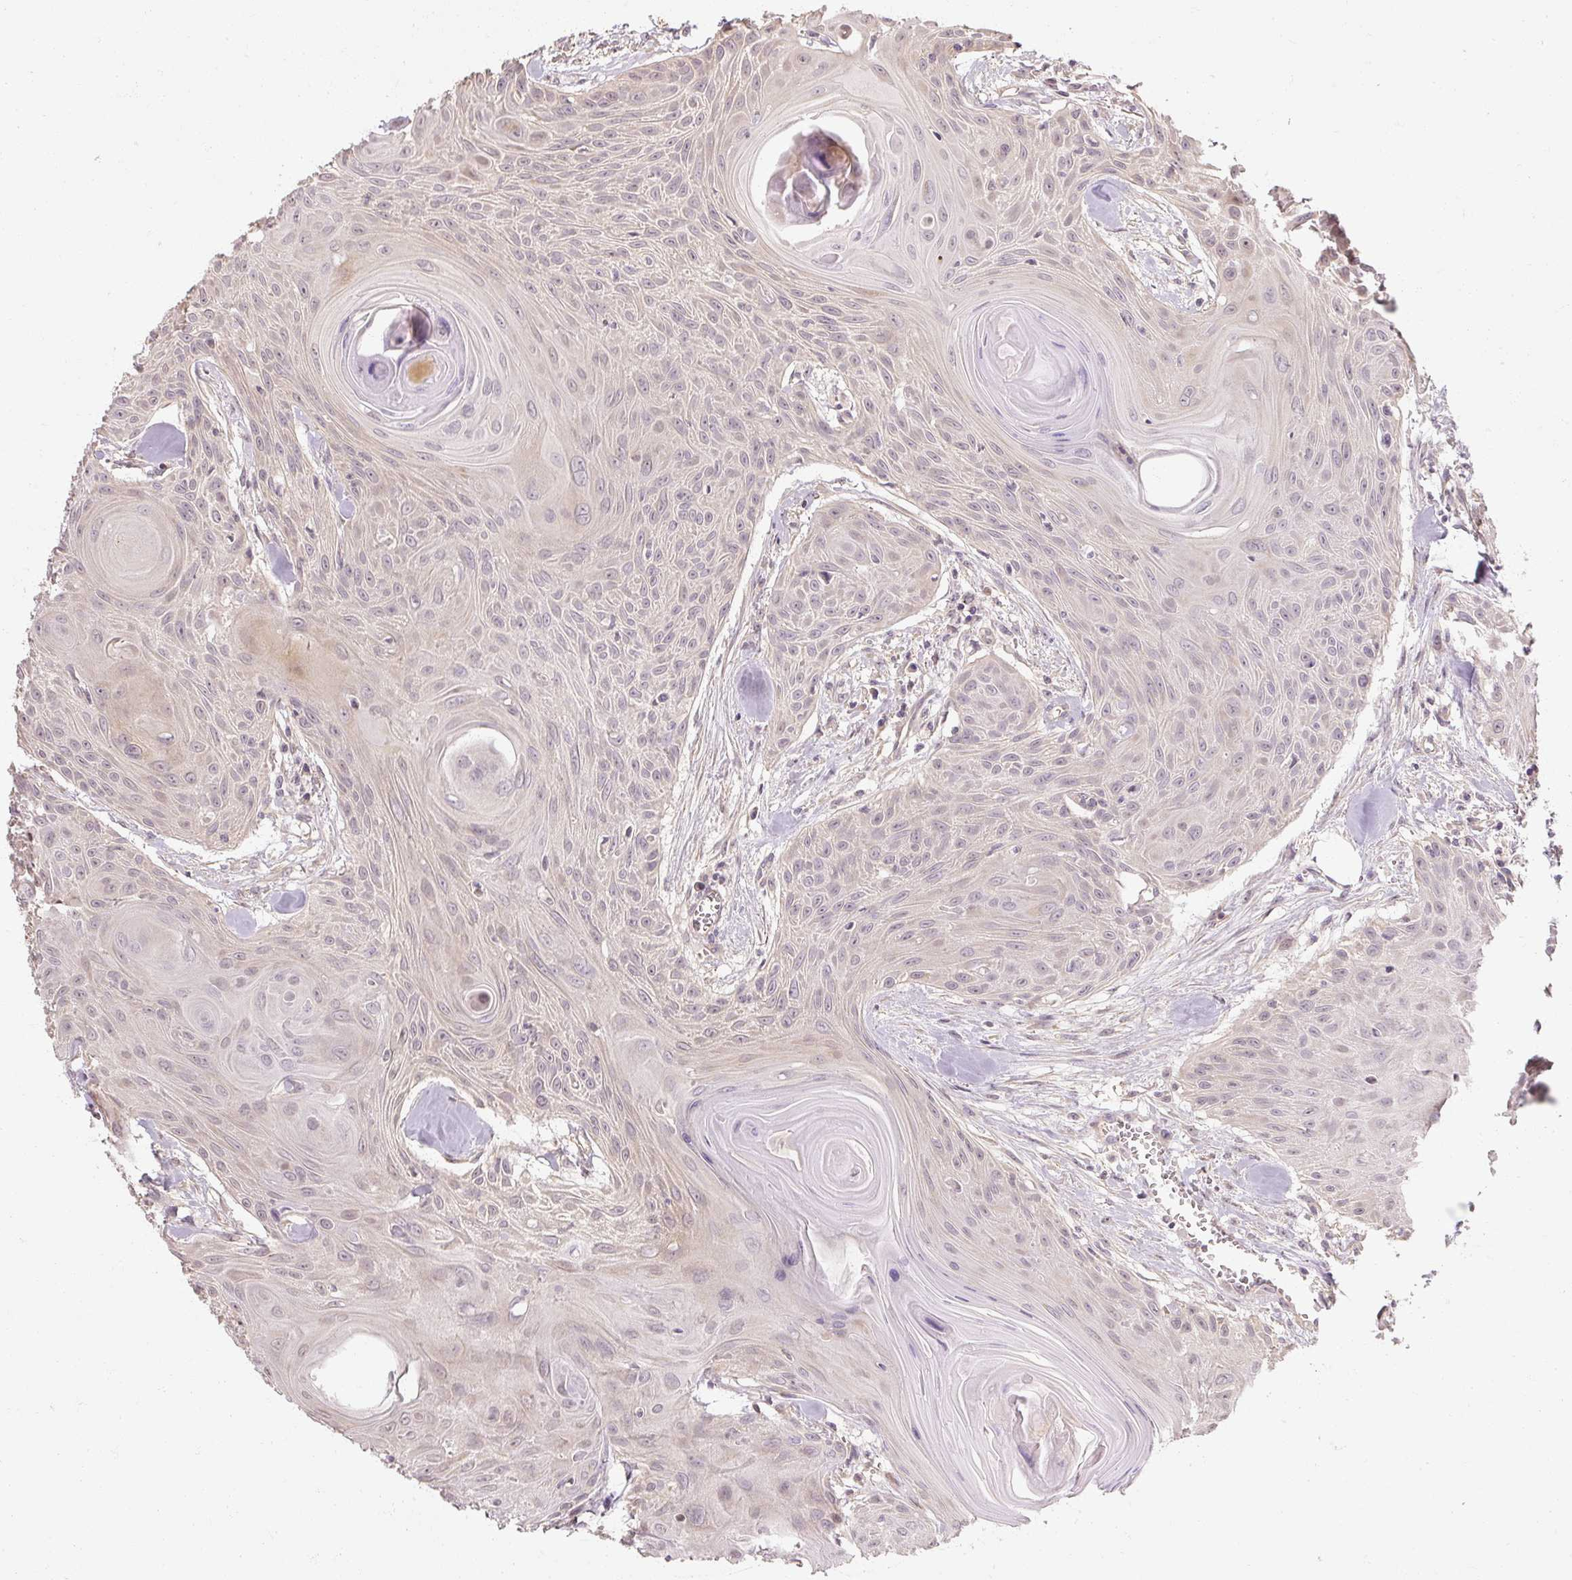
{"staining": {"intensity": "negative", "quantity": "none", "location": "none"}, "tissue": "head and neck cancer", "cell_type": "Tumor cells", "image_type": "cancer", "snomed": [{"axis": "morphology", "description": "Squamous cell carcinoma, NOS"}, {"axis": "topography", "description": "Lymph node"}, {"axis": "topography", "description": "Salivary gland"}, {"axis": "topography", "description": "Head-Neck"}], "caption": "High power microscopy micrograph of an immunohistochemistry histopathology image of head and neck cancer (squamous cell carcinoma), revealing no significant staining in tumor cells.", "gene": "RB1CC1", "patient": {"sex": "female", "age": 74}}